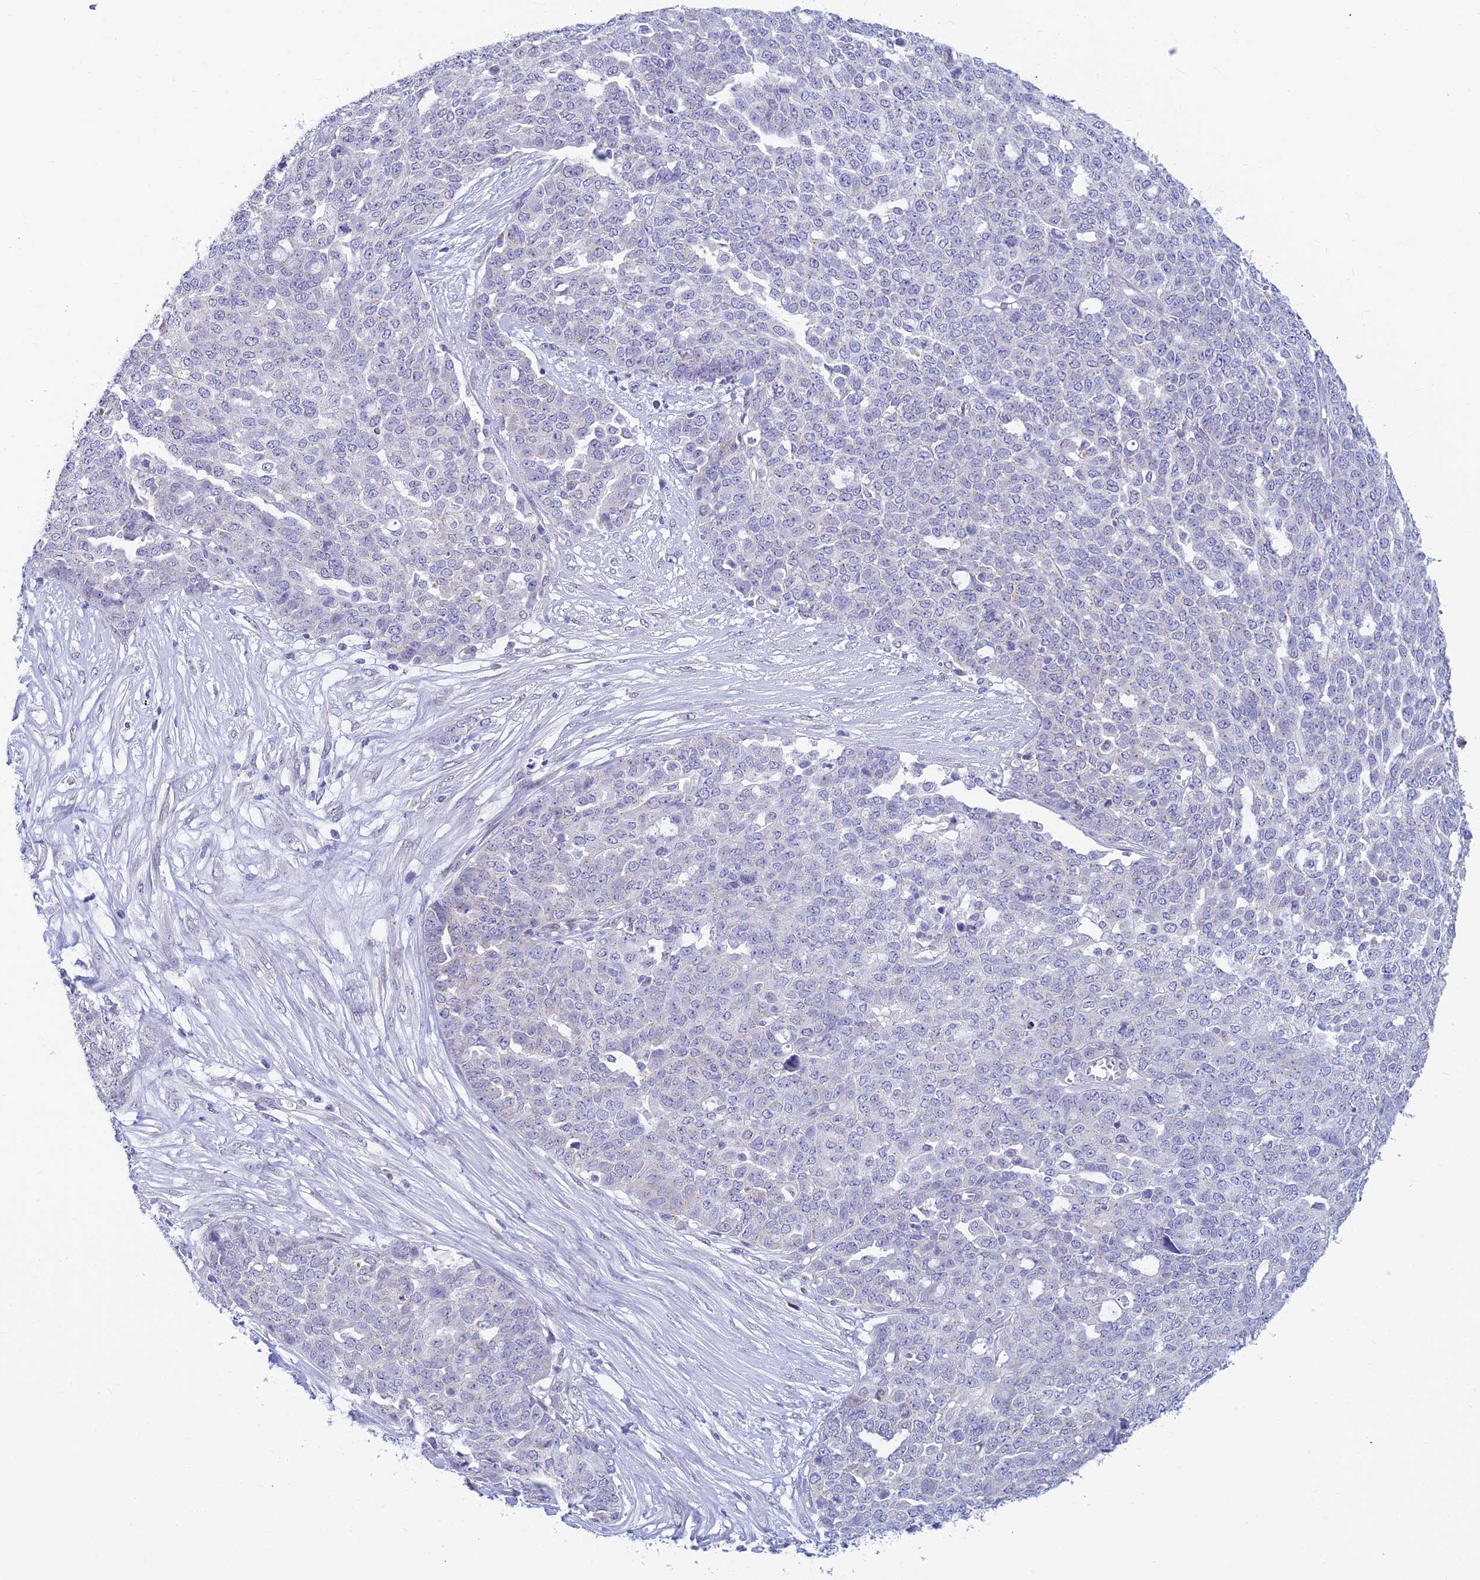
{"staining": {"intensity": "negative", "quantity": "none", "location": "none"}, "tissue": "ovarian cancer", "cell_type": "Tumor cells", "image_type": "cancer", "snomed": [{"axis": "morphology", "description": "Cystadenocarcinoma, serous, NOS"}, {"axis": "topography", "description": "Soft tissue"}, {"axis": "topography", "description": "Ovary"}], "caption": "Immunohistochemical staining of serous cystadenocarcinoma (ovarian) shows no significant expression in tumor cells.", "gene": "INKA1", "patient": {"sex": "female", "age": 57}}